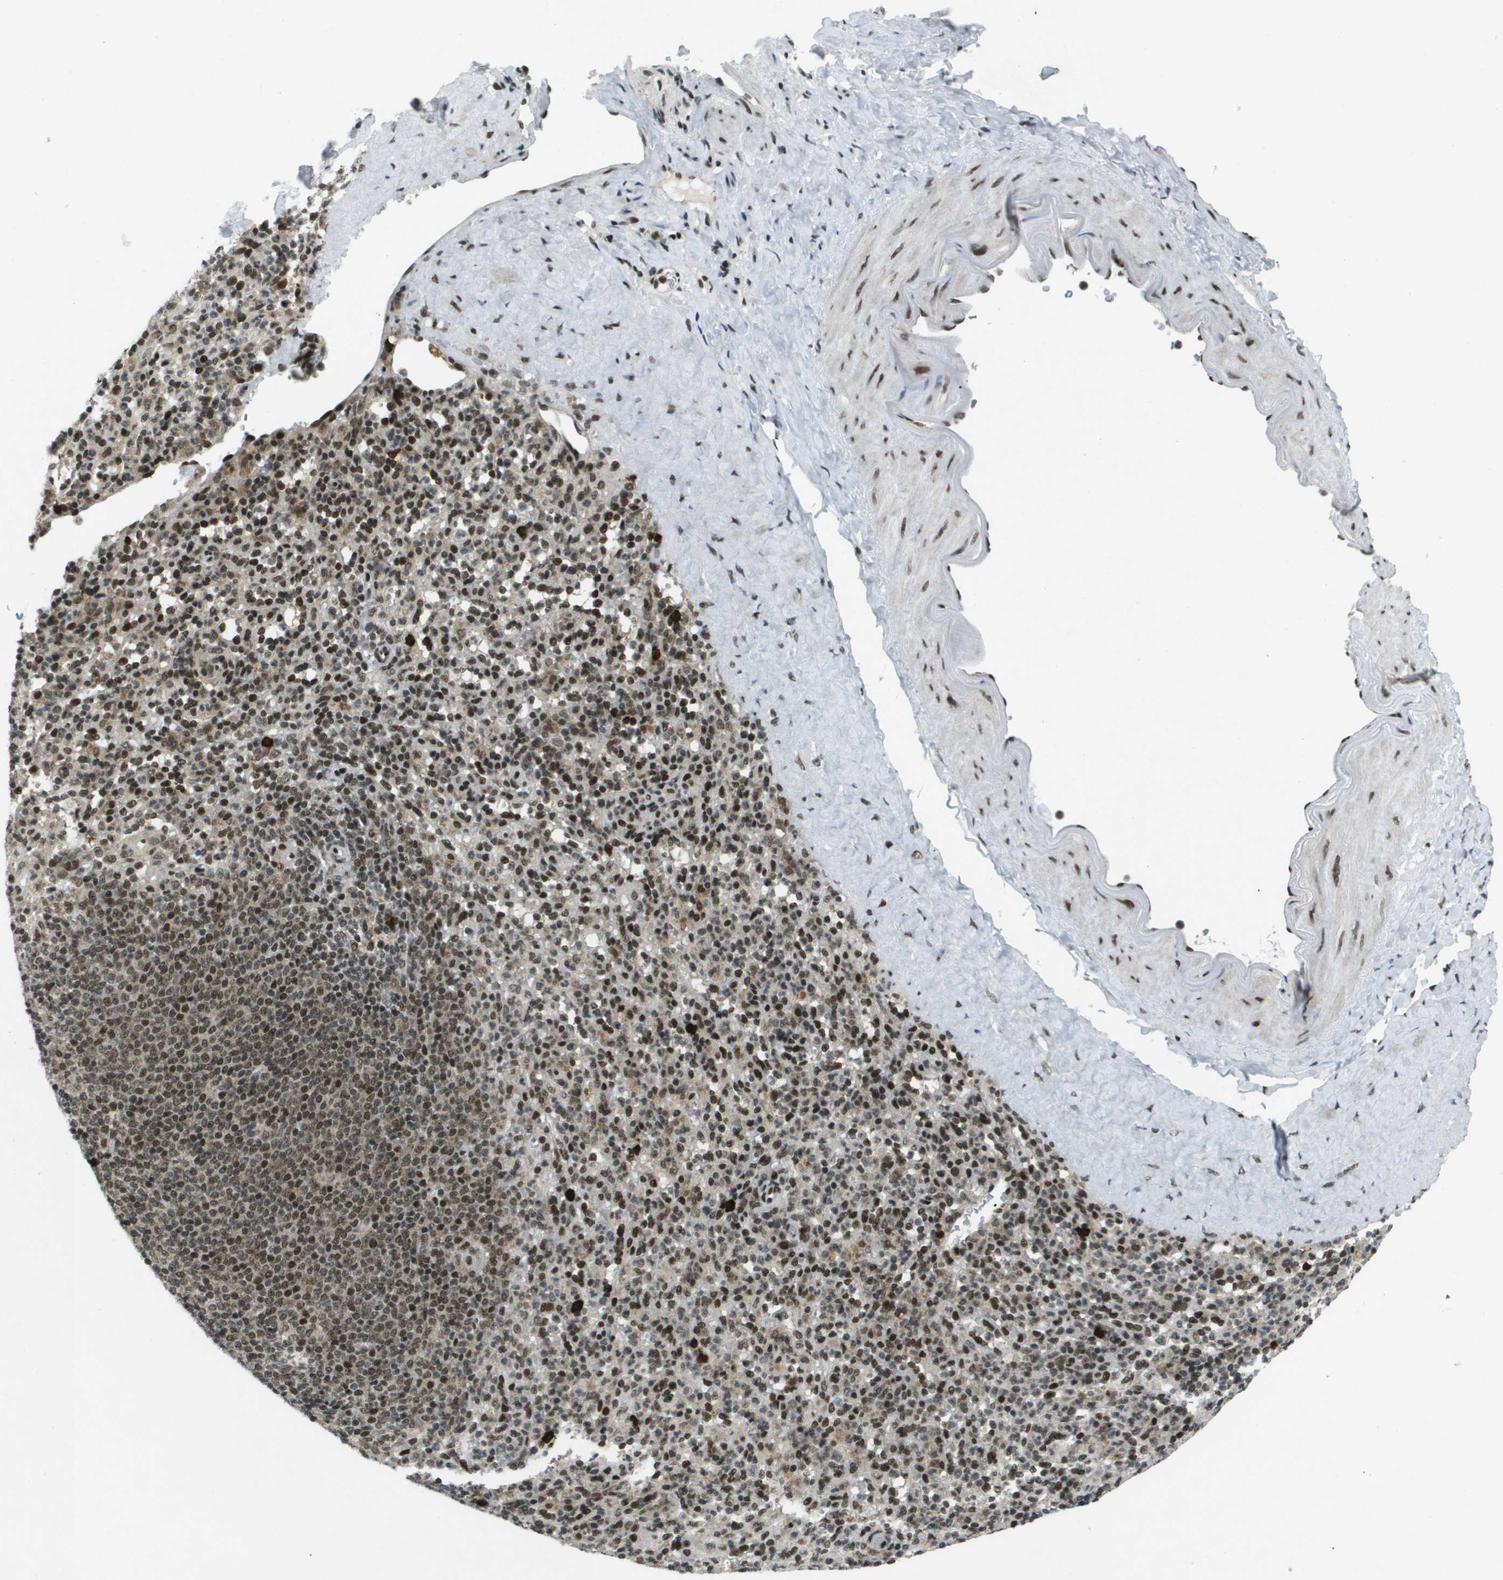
{"staining": {"intensity": "strong", "quantity": "25%-75%", "location": "nuclear"}, "tissue": "spleen", "cell_type": "Cells in red pulp", "image_type": "normal", "snomed": [{"axis": "morphology", "description": "Normal tissue, NOS"}, {"axis": "topography", "description": "Spleen"}], "caption": "Immunohistochemistry of benign spleen reveals high levels of strong nuclear positivity in about 25%-75% of cells in red pulp. The protein of interest is stained brown, and the nuclei are stained in blue (DAB (3,3'-diaminobenzidine) IHC with brightfield microscopy, high magnification).", "gene": "IRF7", "patient": {"sex": "male", "age": 36}}